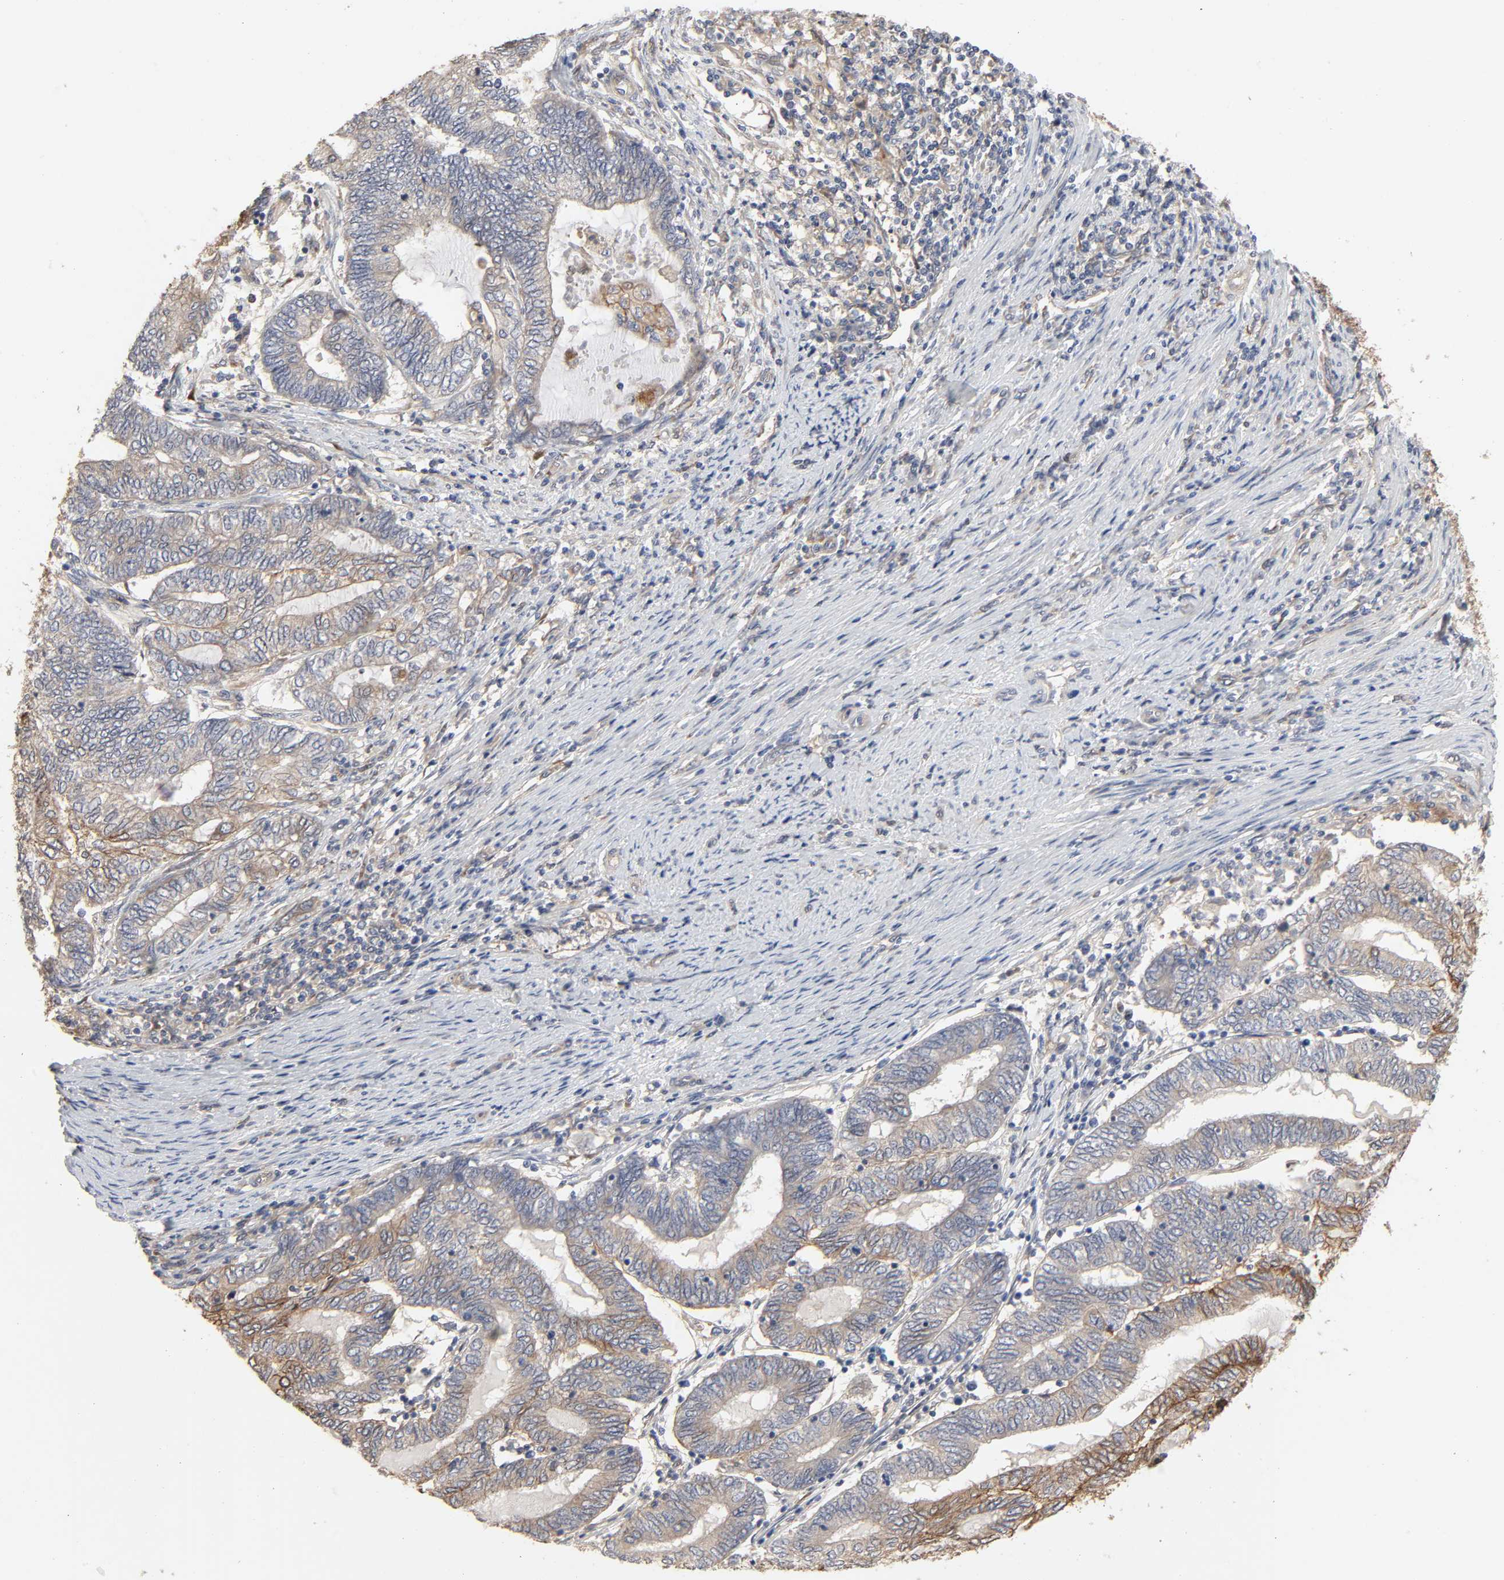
{"staining": {"intensity": "moderate", "quantity": "25%-75%", "location": "cytoplasmic/membranous"}, "tissue": "endometrial cancer", "cell_type": "Tumor cells", "image_type": "cancer", "snomed": [{"axis": "morphology", "description": "Adenocarcinoma, NOS"}, {"axis": "topography", "description": "Uterus"}, {"axis": "topography", "description": "Endometrium"}], "caption": "Immunohistochemistry (IHC) staining of endometrial adenocarcinoma, which displays medium levels of moderate cytoplasmic/membranous staining in approximately 25%-75% of tumor cells indicating moderate cytoplasmic/membranous protein positivity. The staining was performed using DAB (3,3'-diaminobenzidine) (brown) for protein detection and nuclei were counterstained in hematoxylin (blue).", "gene": "NDRG2", "patient": {"sex": "female", "age": 70}}